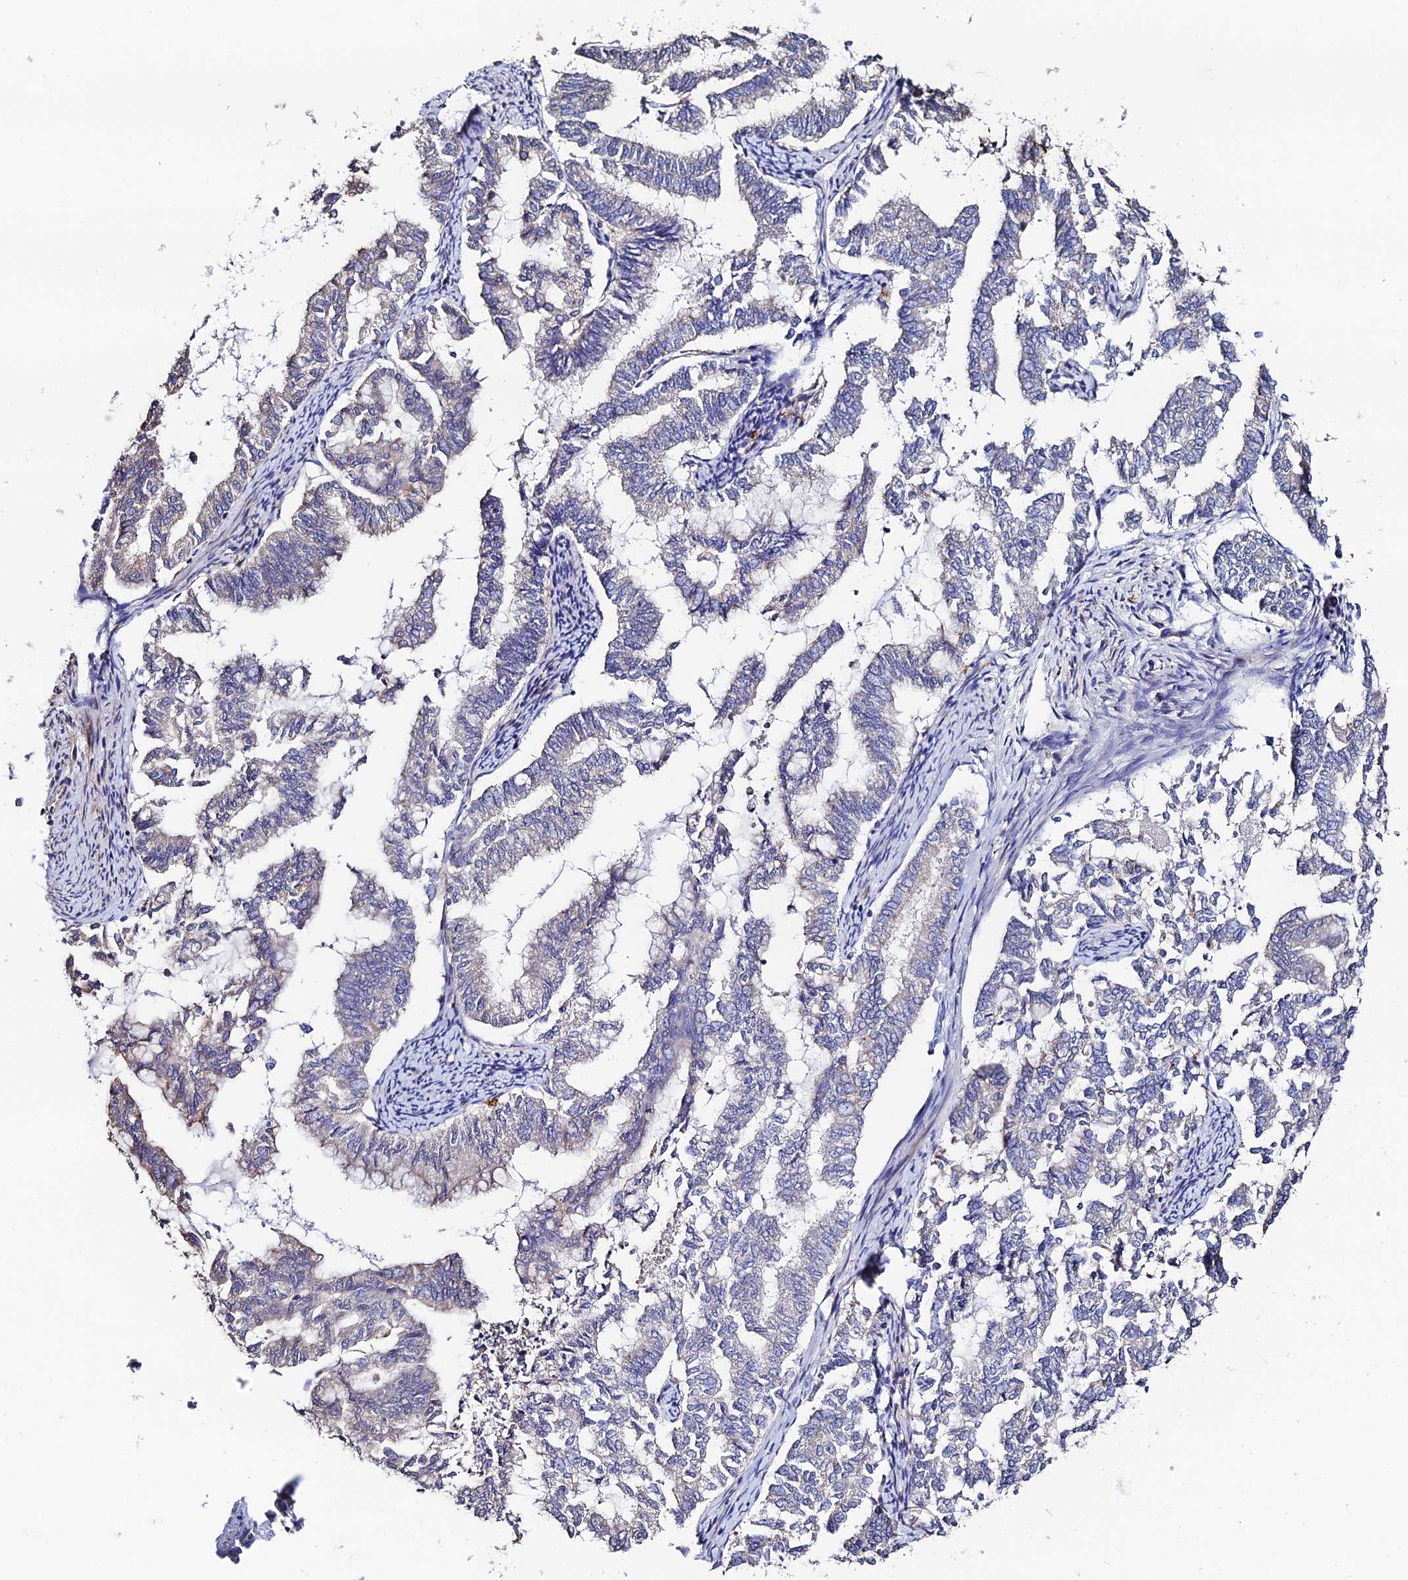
{"staining": {"intensity": "negative", "quantity": "none", "location": "none"}, "tissue": "endometrial cancer", "cell_type": "Tumor cells", "image_type": "cancer", "snomed": [{"axis": "morphology", "description": "Adenocarcinoma, NOS"}, {"axis": "topography", "description": "Endometrium"}], "caption": "This is an IHC histopathology image of human endometrial cancer (adenocarcinoma). There is no positivity in tumor cells.", "gene": "ACTR5", "patient": {"sex": "female", "age": 79}}